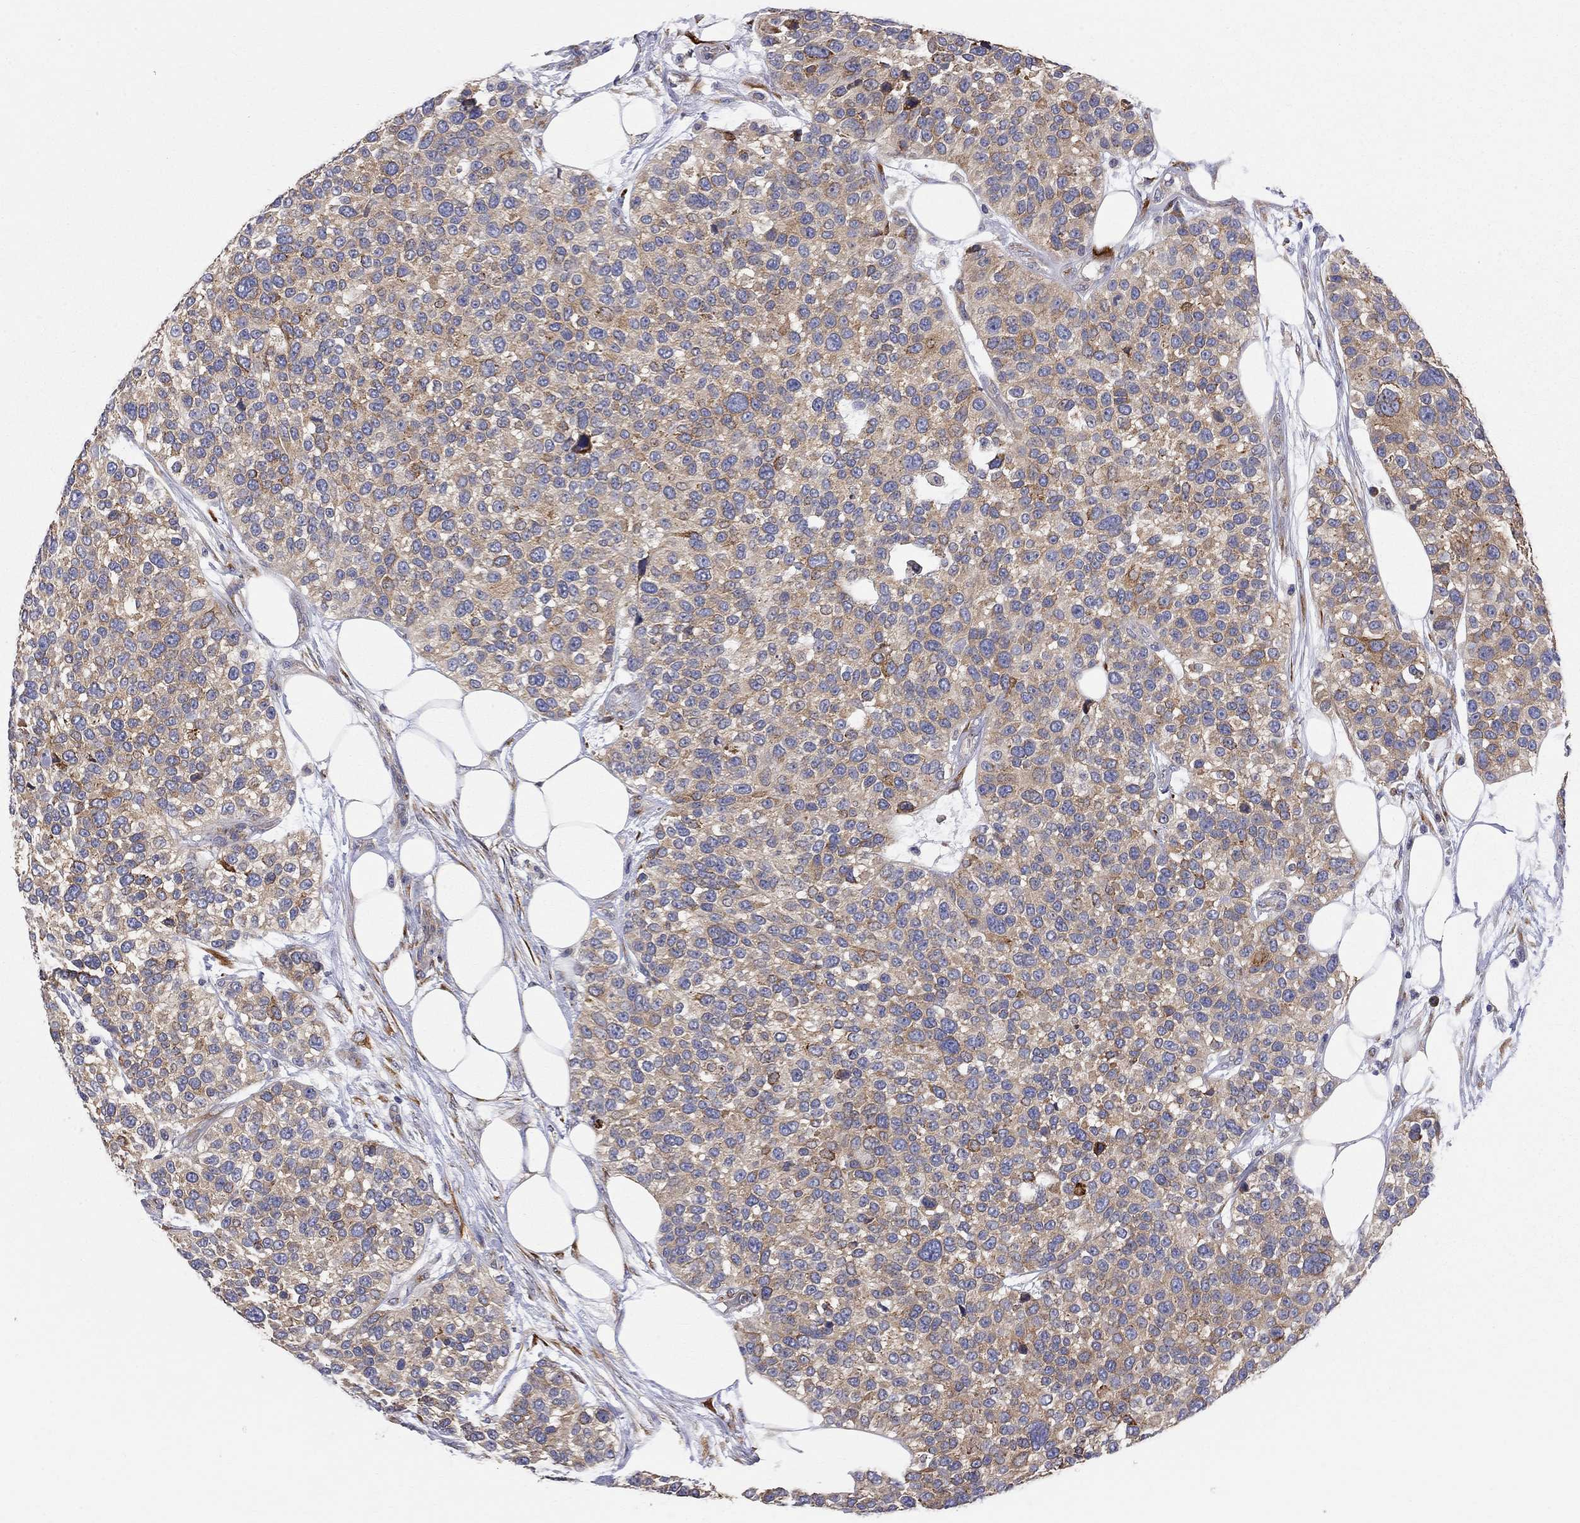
{"staining": {"intensity": "moderate", "quantity": ">75%", "location": "cytoplasmic/membranous"}, "tissue": "urothelial cancer", "cell_type": "Tumor cells", "image_type": "cancer", "snomed": [{"axis": "morphology", "description": "Urothelial carcinoma, High grade"}, {"axis": "topography", "description": "Urinary bladder"}], "caption": "Protein expression analysis of human urothelial cancer reveals moderate cytoplasmic/membranous expression in approximately >75% of tumor cells.", "gene": "CASTOR1", "patient": {"sex": "male", "age": 77}}